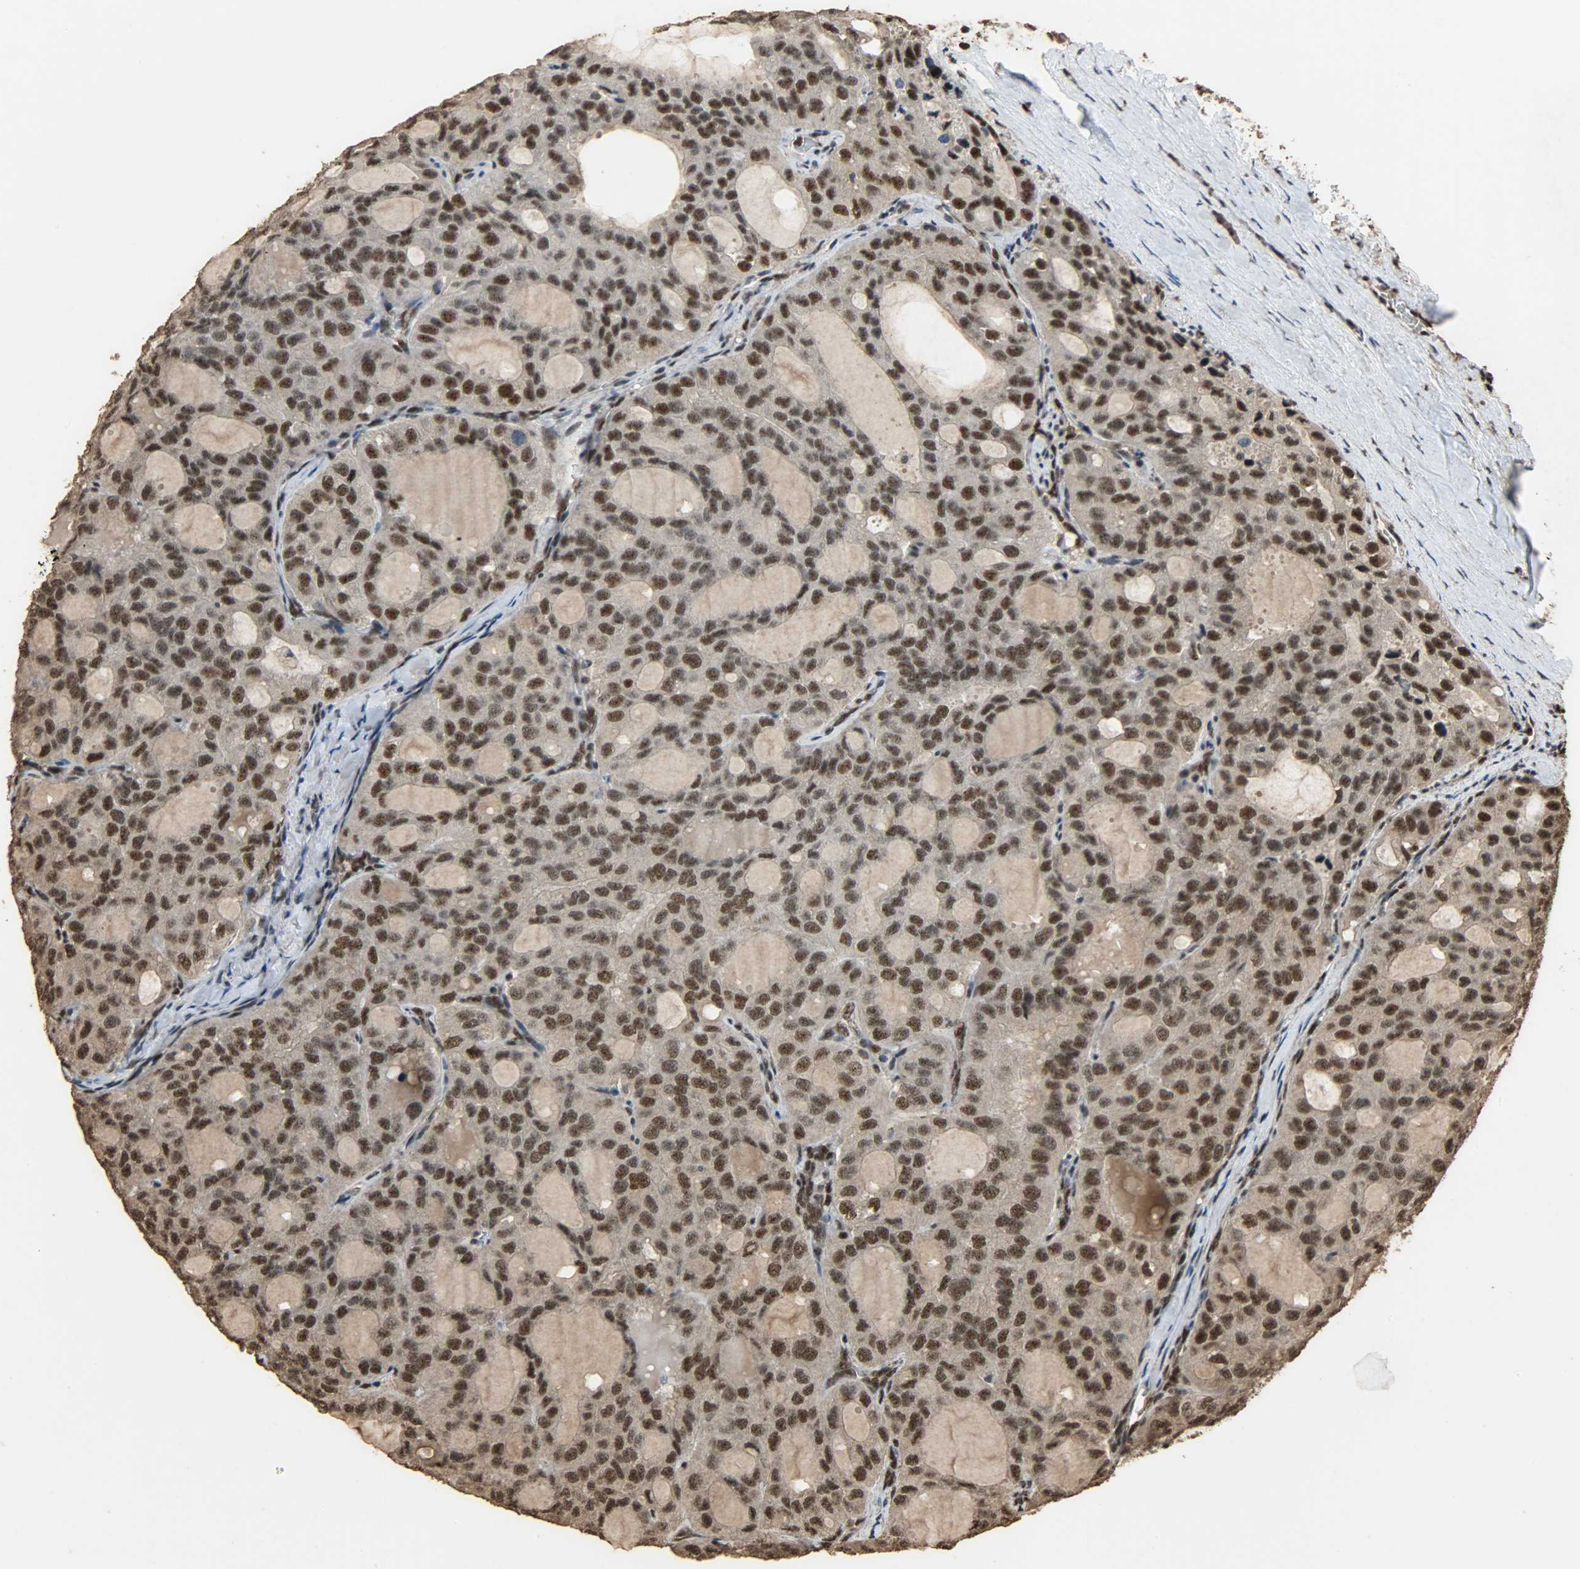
{"staining": {"intensity": "moderate", "quantity": ">75%", "location": "cytoplasmic/membranous,nuclear"}, "tissue": "thyroid cancer", "cell_type": "Tumor cells", "image_type": "cancer", "snomed": [{"axis": "morphology", "description": "Follicular adenoma carcinoma, NOS"}, {"axis": "topography", "description": "Thyroid gland"}], "caption": "Protein expression analysis of thyroid follicular adenoma carcinoma reveals moderate cytoplasmic/membranous and nuclear positivity in about >75% of tumor cells.", "gene": "CCNT2", "patient": {"sex": "male", "age": 75}}